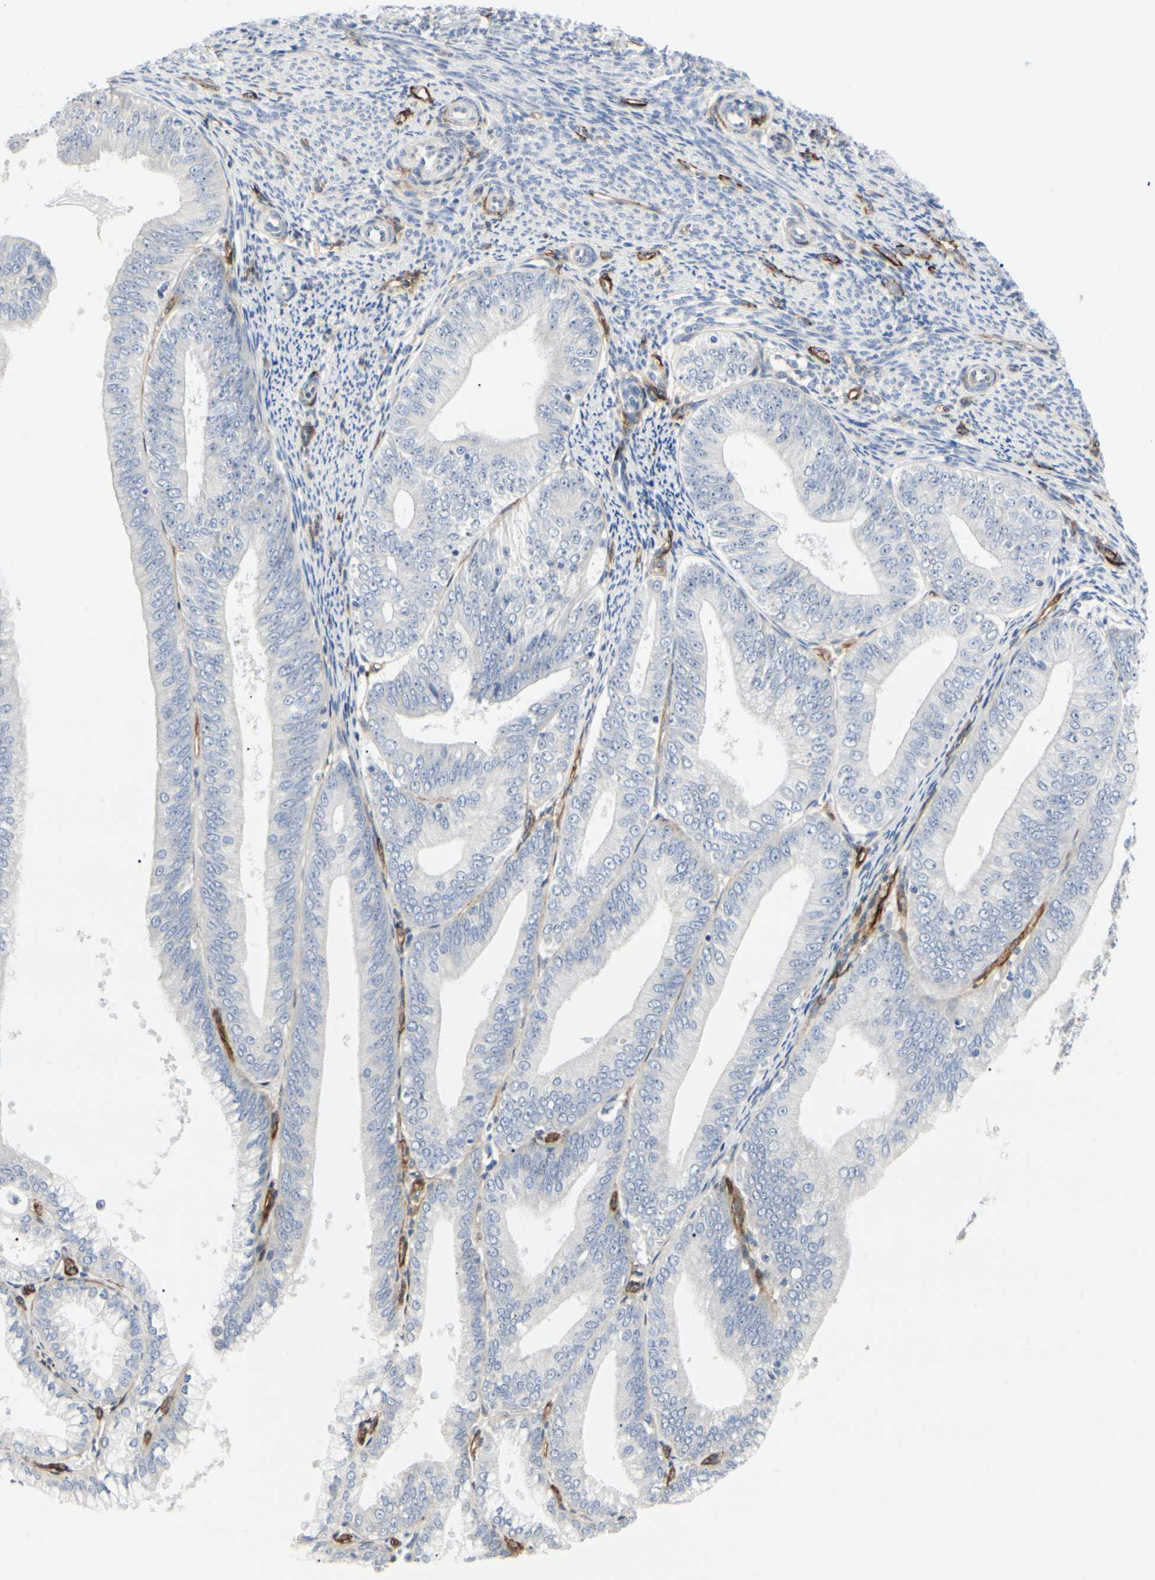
{"staining": {"intensity": "negative", "quantity": "none", "location": "none"}, "tissue": "endometrial cancer", "cell_type": "Tumor cells", "image_type": "cancer", "snomed": [{"axis": "morphology", "description": "Adenocarcinoma, NOS"}, {"axis": "topography", "description": "Endometrium"}], "caption": "Immunohistochemical staining of endometrial cancer (adenocarcinoma) reveals no significant staining in tumor cells.", "gene": "GGT5", "patient": {"sex": "female", "age": 63}}